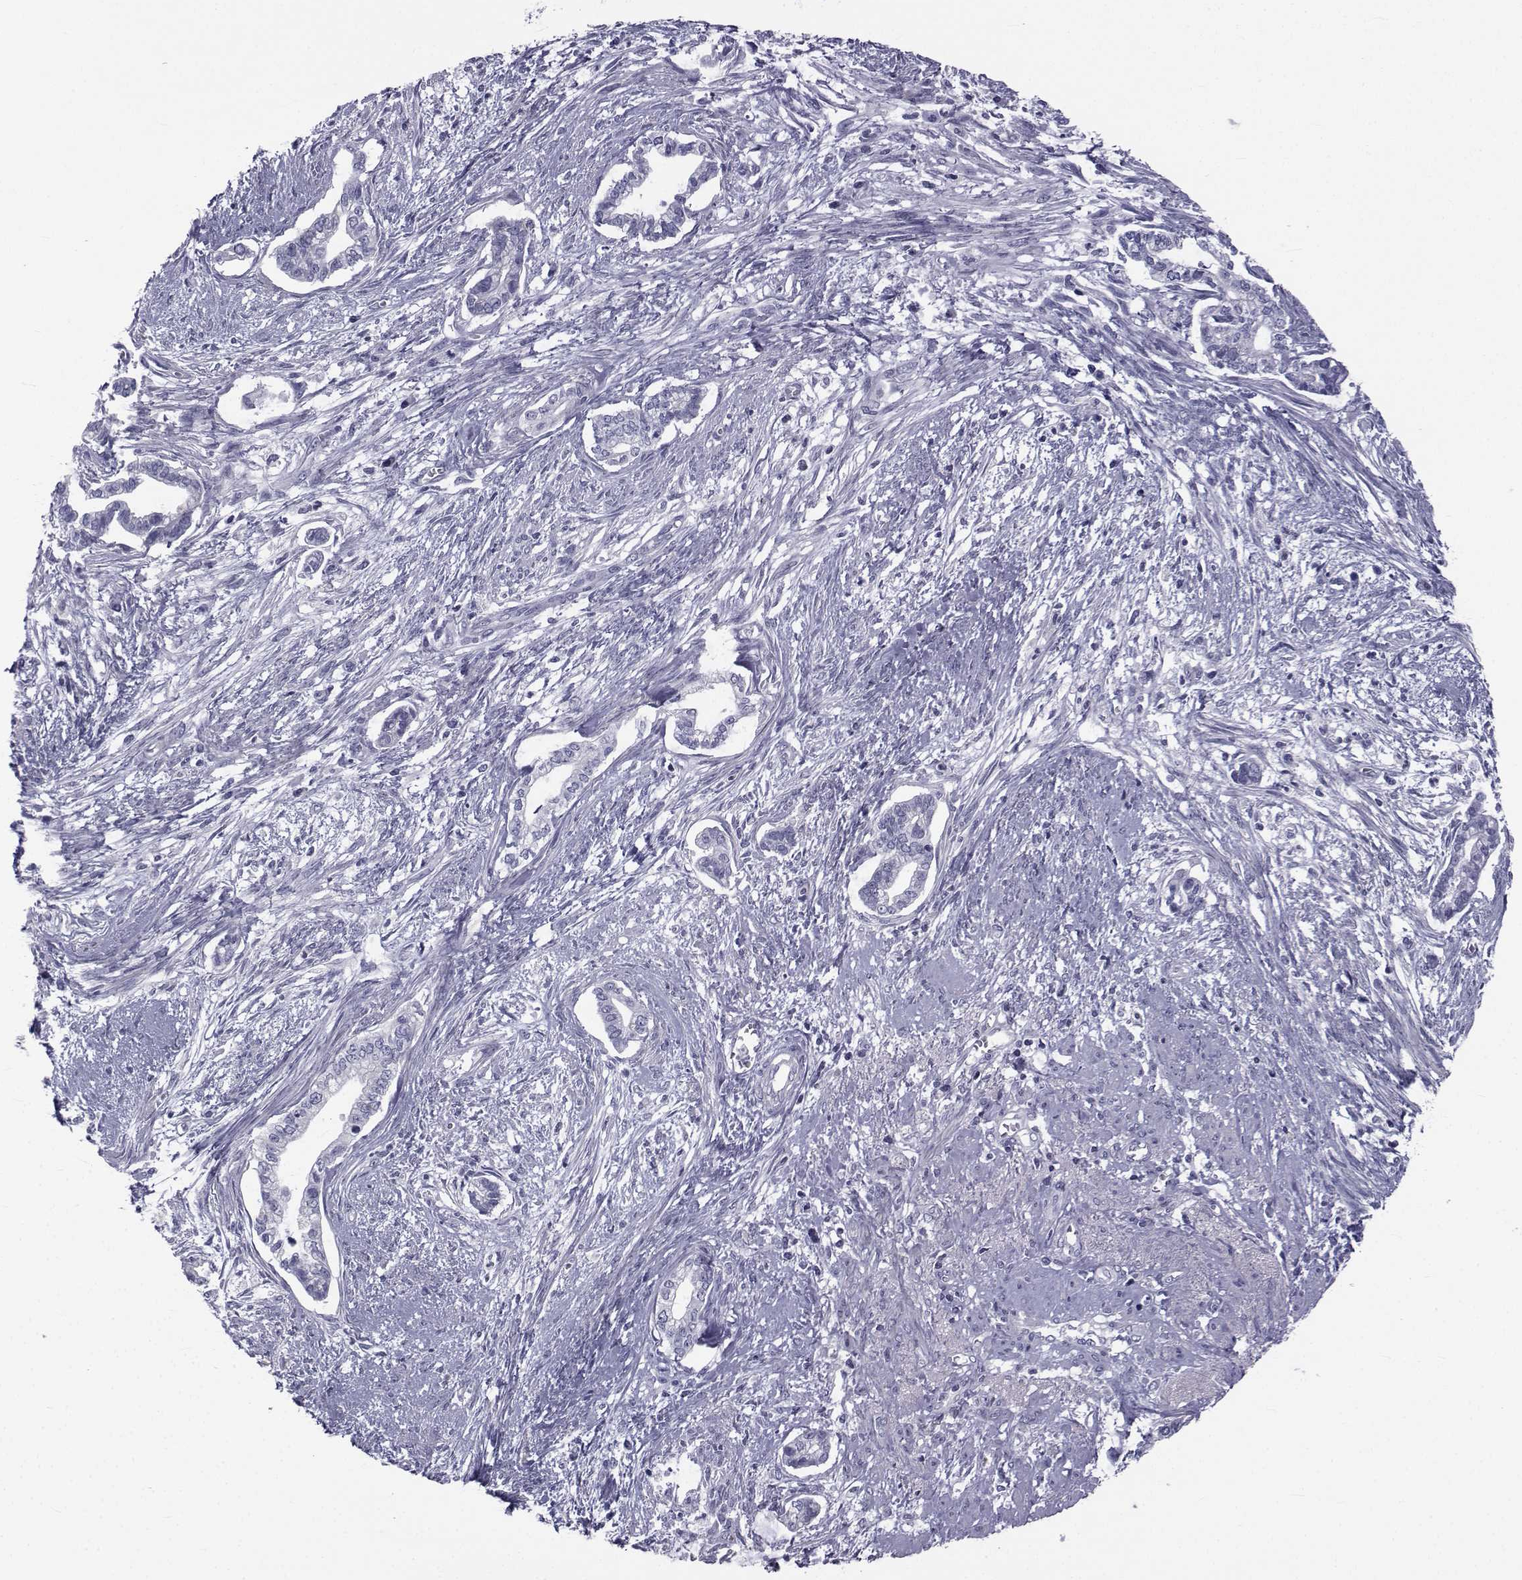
{"staining": {"intensity": "negative", "quantity": "none", "location": "none"}, "tissue": "cervical cancer", "cell_type": "Tumor cells", "image_type": "cancer", "snomed": [{"axis": "morphology", "description": "Adenocarcinoma, NOS"}, {"axis": "topography", "description": "Cervix"}], "caption": "IHC histopathology image of neoplastic tissue: cervical cancer stained with DAB (3,3'-diaminobenzidine) shows no significant protein positivity in tumor cells.", "gene": "FDXR", "patient": {"sex": "female", "age": 62}}